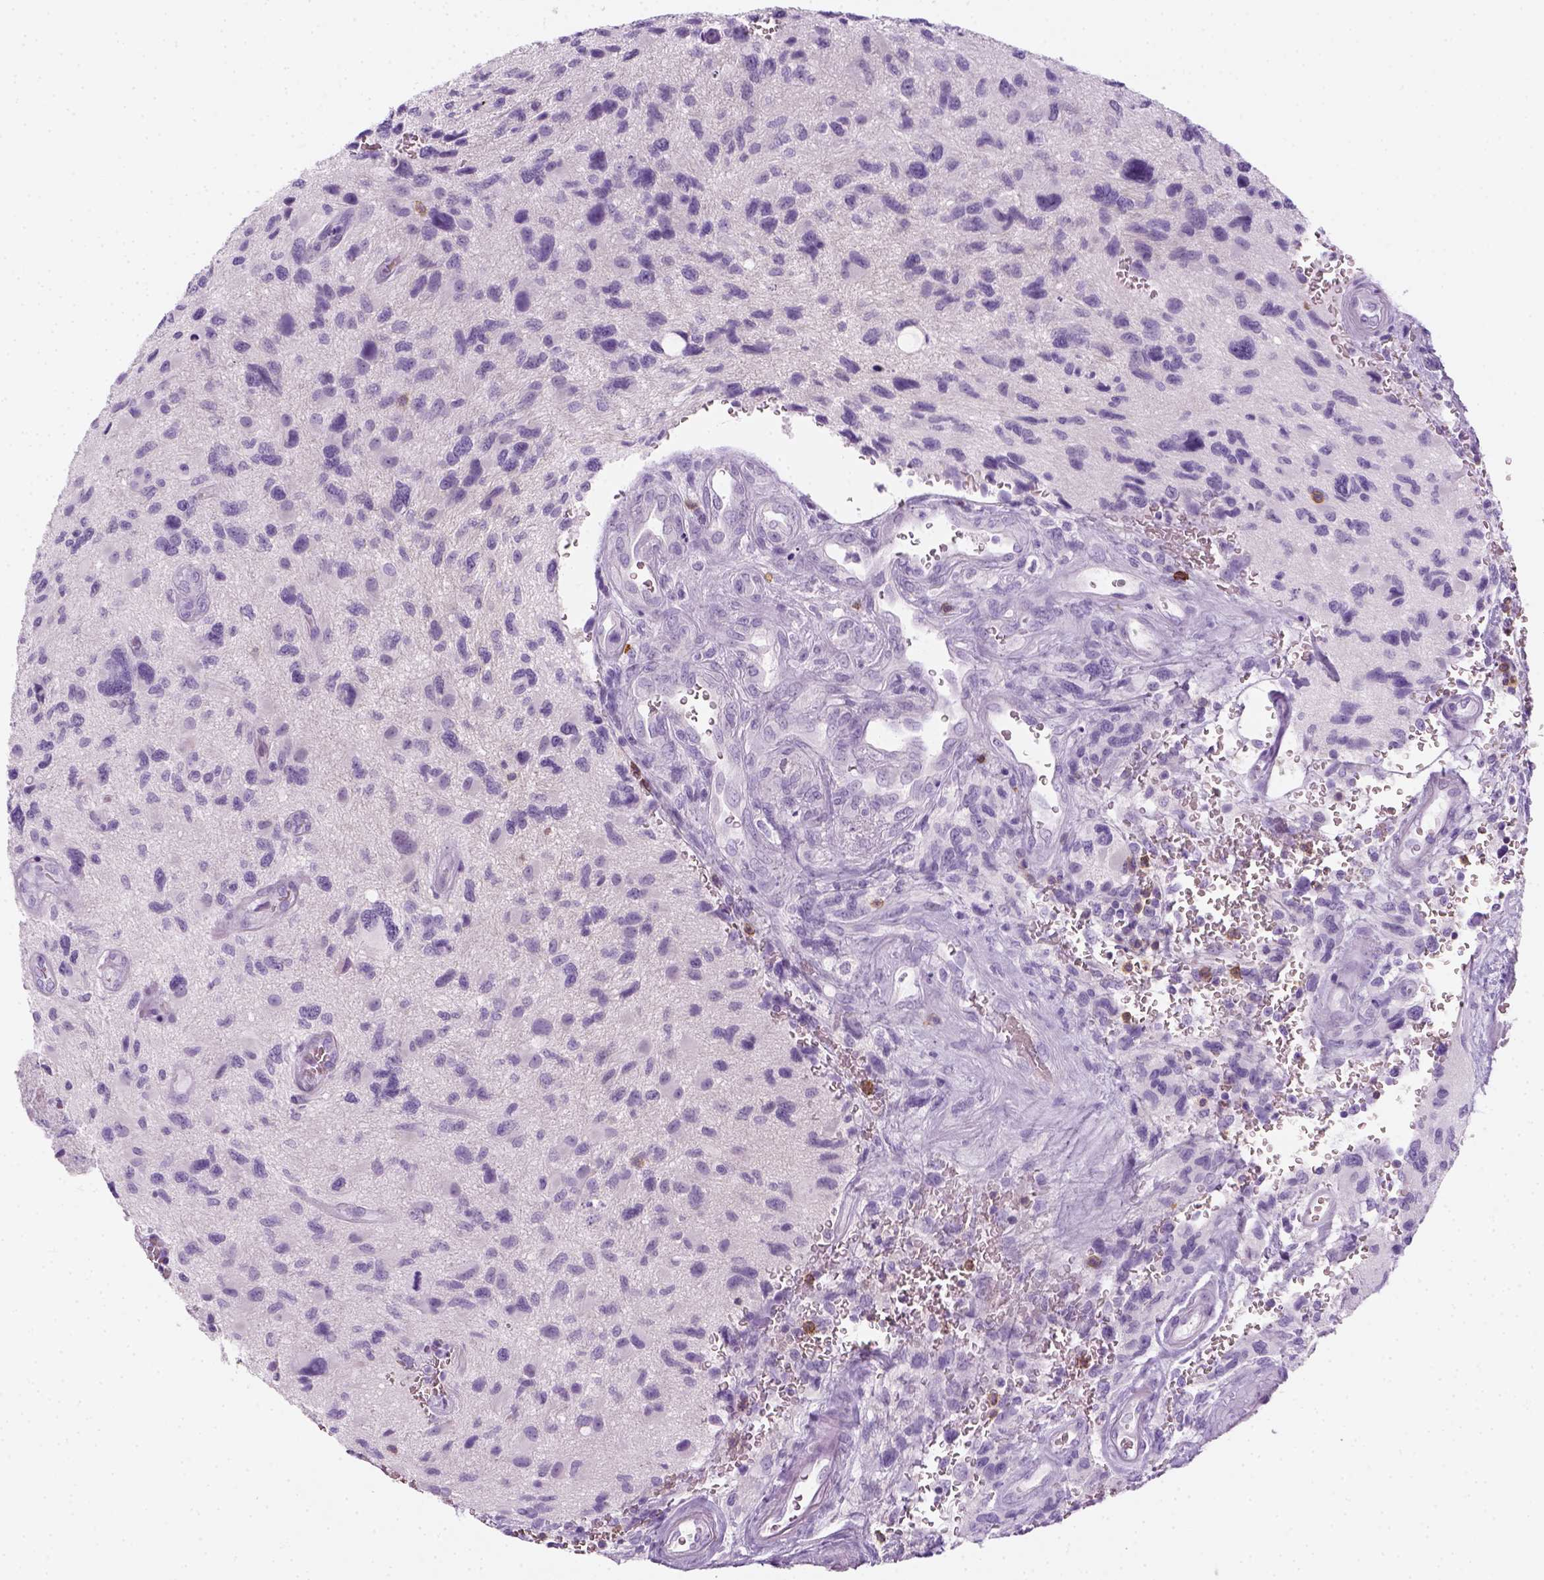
{"staining": {"intensity": "negative", "quantity": "none", "location": "none"}, "tissue": "glioma", "cell_type": "Tumor cells", "image_type": "cancer", "snomed": [{"axis": "morphology", "description": "Glioma, malignant, NOS"}, {"axis": "morphology", "description": "Glioma, malignant, High grade"}, {"axis": "topography", "description": "Brain"}], "caption": "The micrograph reveals no staining of tumor cells in malignant glioma. (DAB IHC with hematoxylin counter stain).", "gene": "AQP3", "patient": {"sex": "female", "age": 71}}